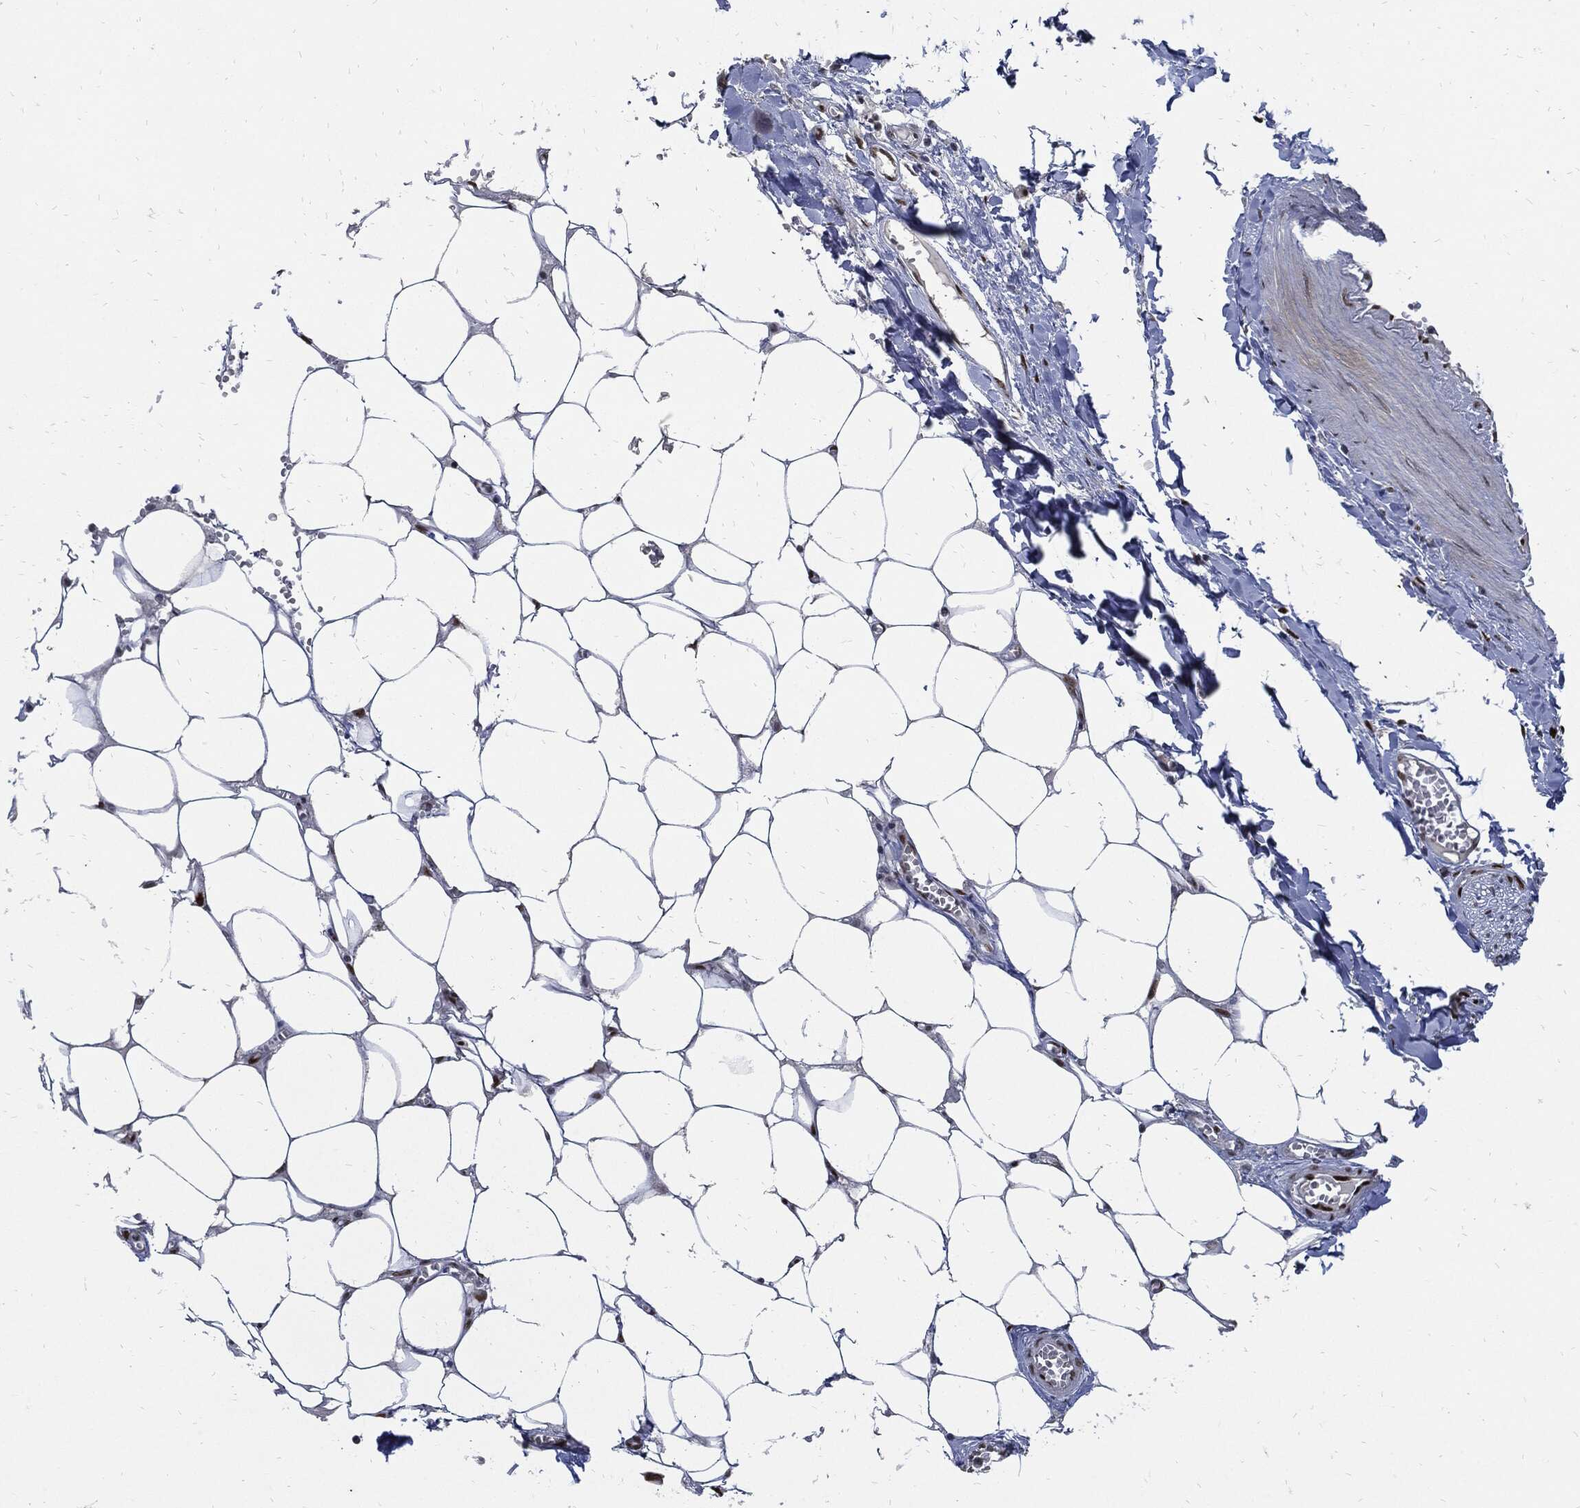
{"staining": {"intensity": "negative", "quantity": "none", "location": "none"}, "tissue": "adipose tissue", "cell_type": "Adipocytes", "image_type": "normal", "snomed": [{"axis": "morphology", "description": "Normal tissue, NOS"}, {"axis": "morphology", "description": "Squamous cell carcinoma, NOS"}, {"axis": "topography", "description": "Cartilage tissue"}, {"axis": "topography", "description": "Lung"}], "caption": "There is no significant staining in adipocytes of adipose tissue. (Stains: DAB immunohistochemistry with hematoxylin counter stain, Microscopy: brightfield microscopy at high magnification).", "gene": "NBN", "patient": {"sex": "male", "age": 66}}